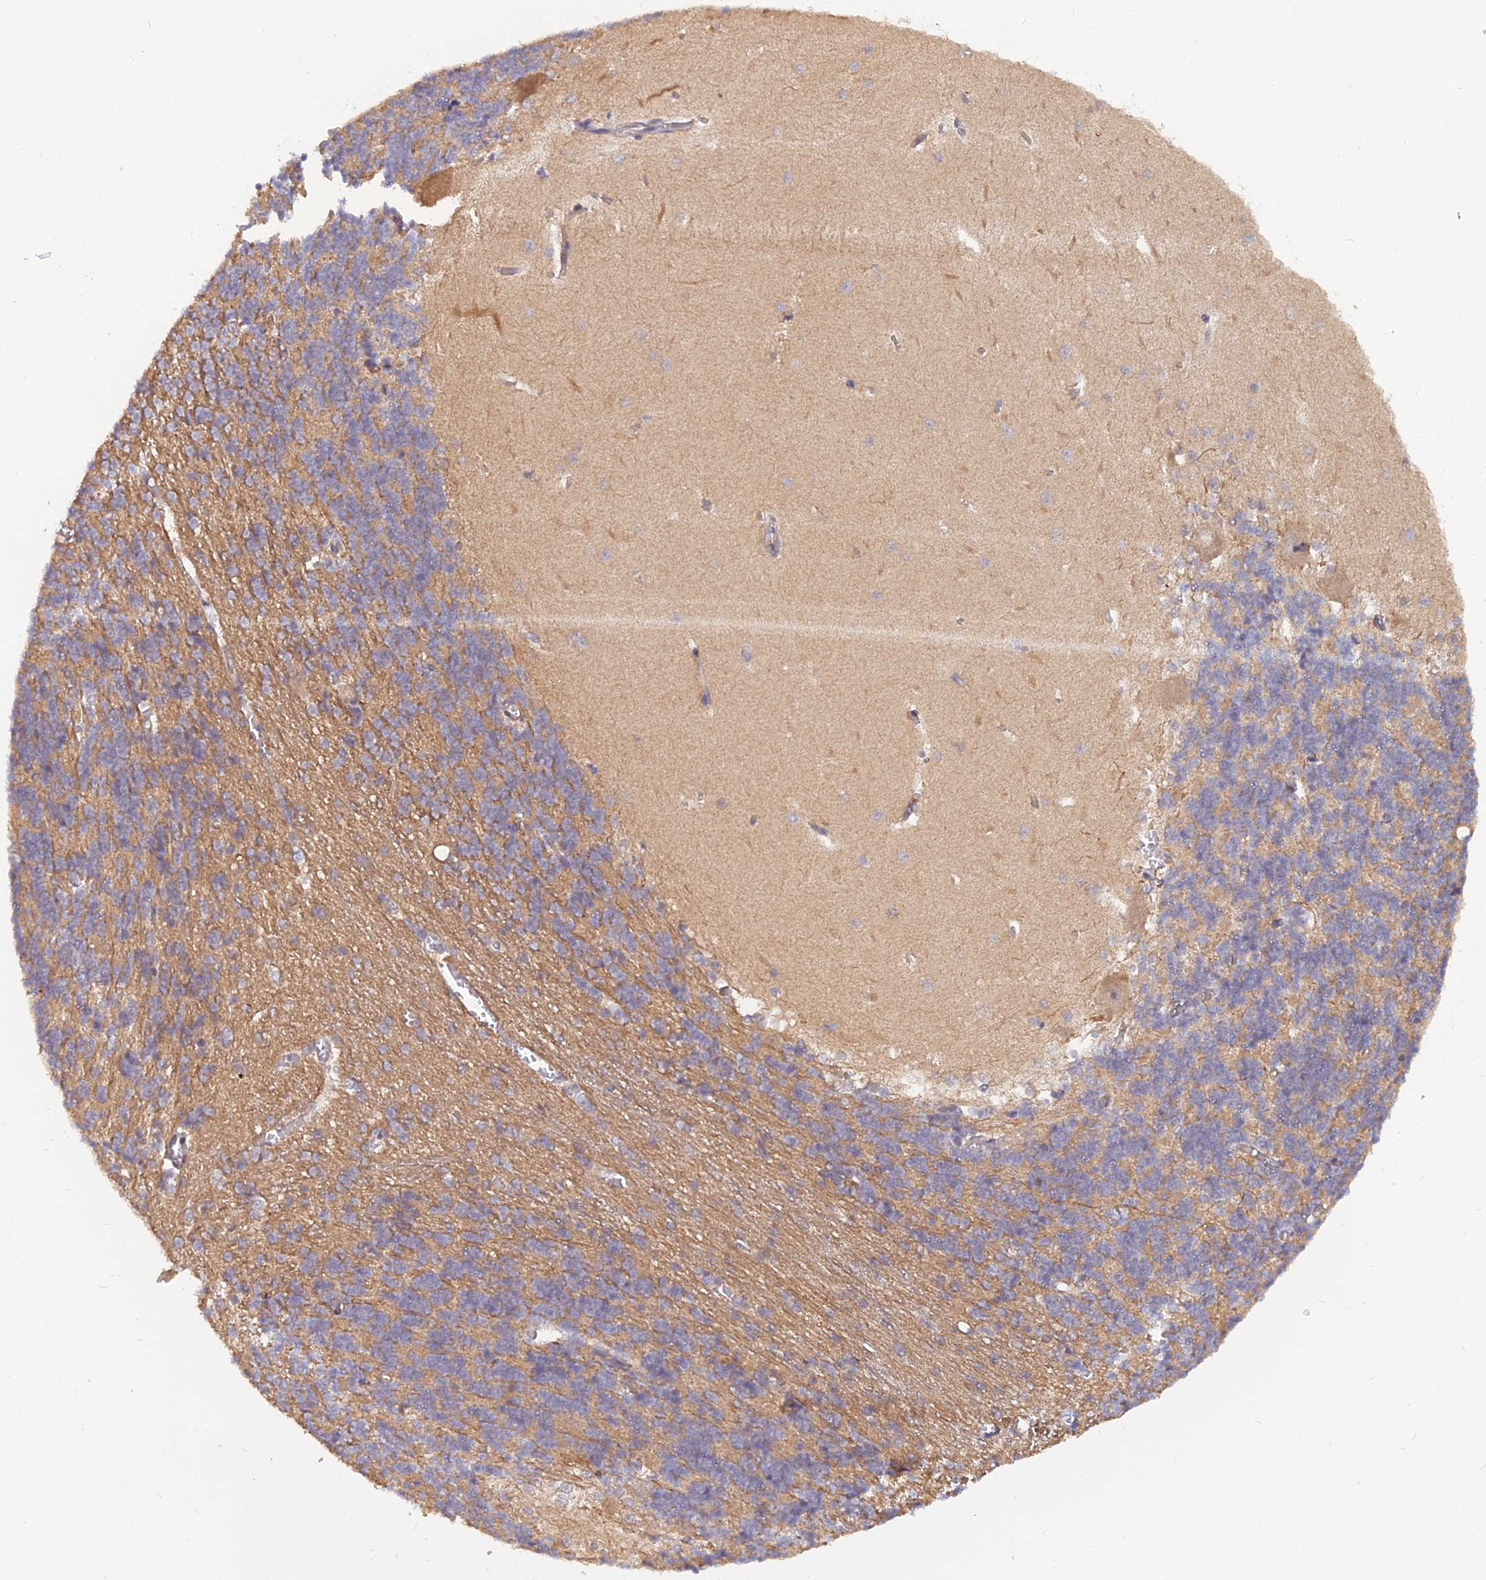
{"staining": {"intensity": "moderate", "quantity": ">75%", "location": "cytoplasmic/membranous"}, "tissue": "cerebellum", "cell_type": "Cells in granular layer", "image_type": "normal", "snomed": [{"axis": "morphology", "description": "Normal tissue, NOS"}, {"axis": "topography", "description": "Cerebellum"}], "caption": "A brown stain labels moderate cytoplasmic/membranous positivity of a protein in cells in granular layer of benign human cerebellum. Immunohistochemistry (ihc) stains the protein of interest in brown and the nuclei are stained blue.", "gene": "ARL2BP", "patient": {"sex": "male", "age": 37}}